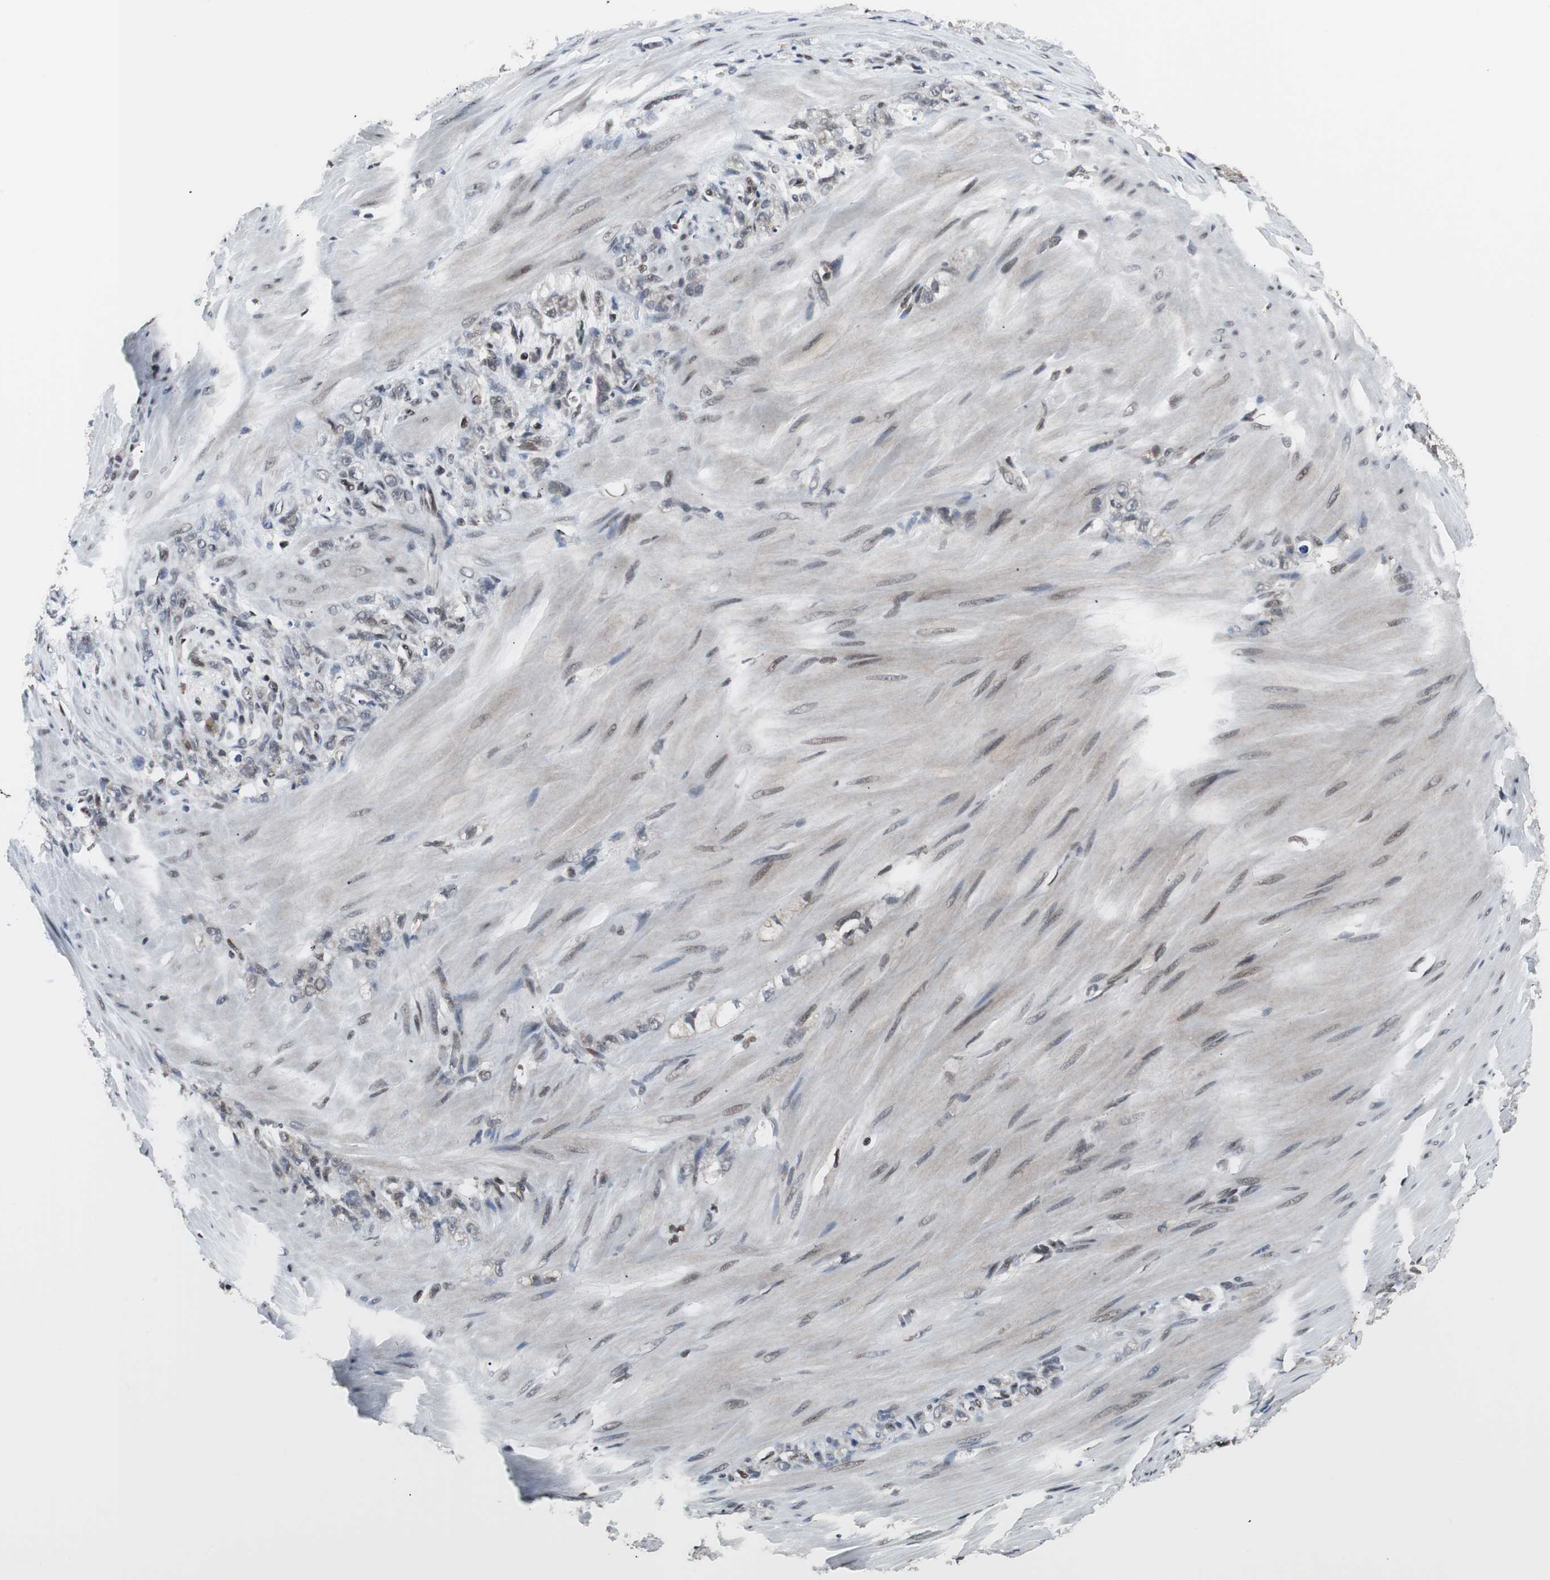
{"staining": {"intensity": "weak", "quantity": "25%-75%", "location": "nuclear"}, "tissue": "stomach cancer", "cell_type": "Tumor cells", "image_type": "cancer", "snomed": [{"axis": "morphology", "description": "Adenocarcinoma, NOS"}, {"axis": "topography", "description": "Stomach"}], "caption": "IHC histopathology image of human stomach cancer (adenocarcinoma) stained for a protein (brown), which demonstrates low levels of weak nuclear staining in about 25%-75% of tumor cells.", "gene": "TERF2IP", "patient": {"sex": "male", "age": 82}}